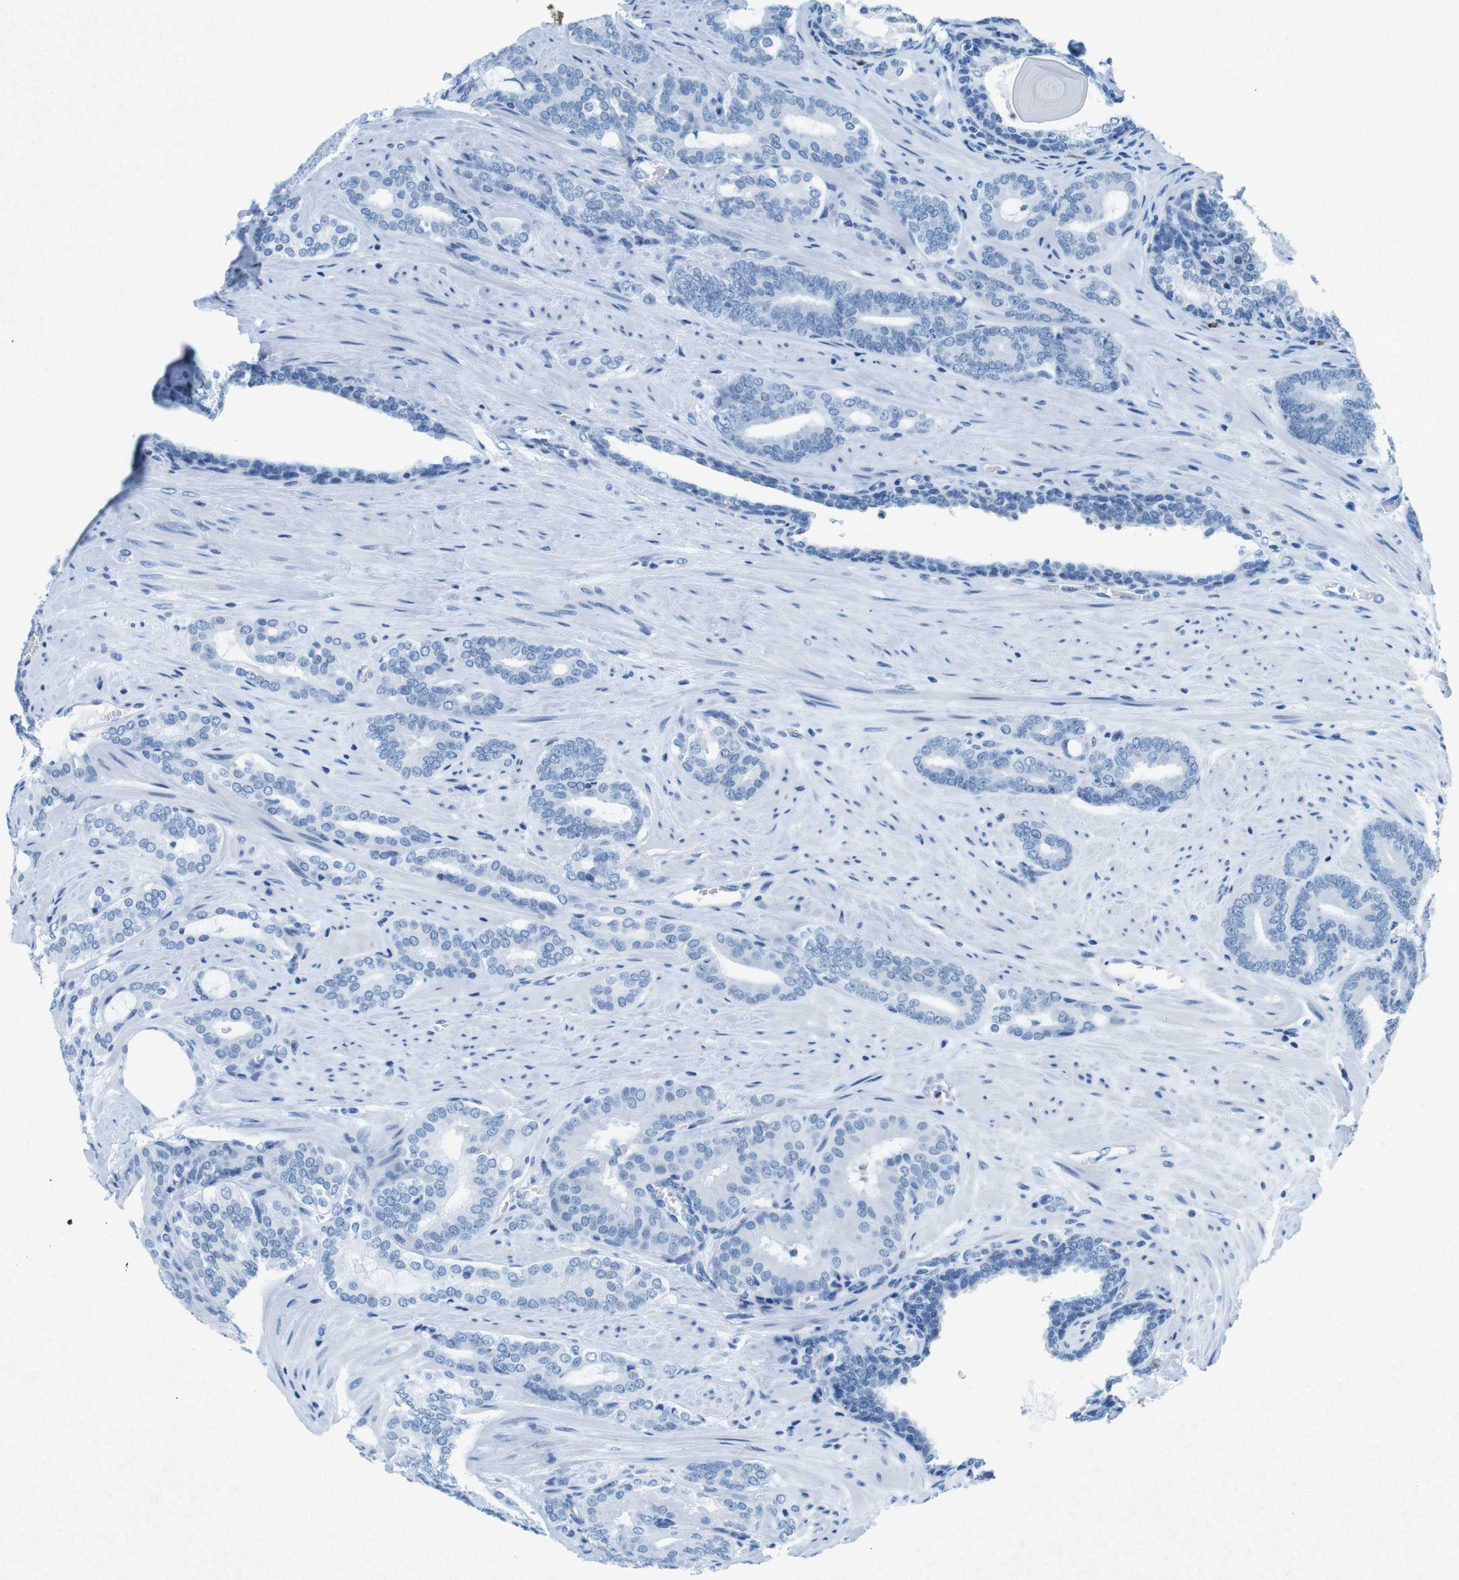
{"staining": {"intensity": "negative", "quantity": "none", "location": "none"}, "tissue": "prostate cancer", "cell_type": "Tumor cells", "image_type": "cancer", "snomed": [{"axis": "morphology", "description": "Adenocarcinoma, Low grade"}, {"axis": "topography", "description": "Prostate"}], "caption": "High power microscopy photomicrograph of an immunohistochemistry image of prostate cancer (low-grade adenocarcinoma), revealing no significant positivity in tumor cells.", "gene": "CTAG1B", "patient": {"sex": "male", "age": 63}}